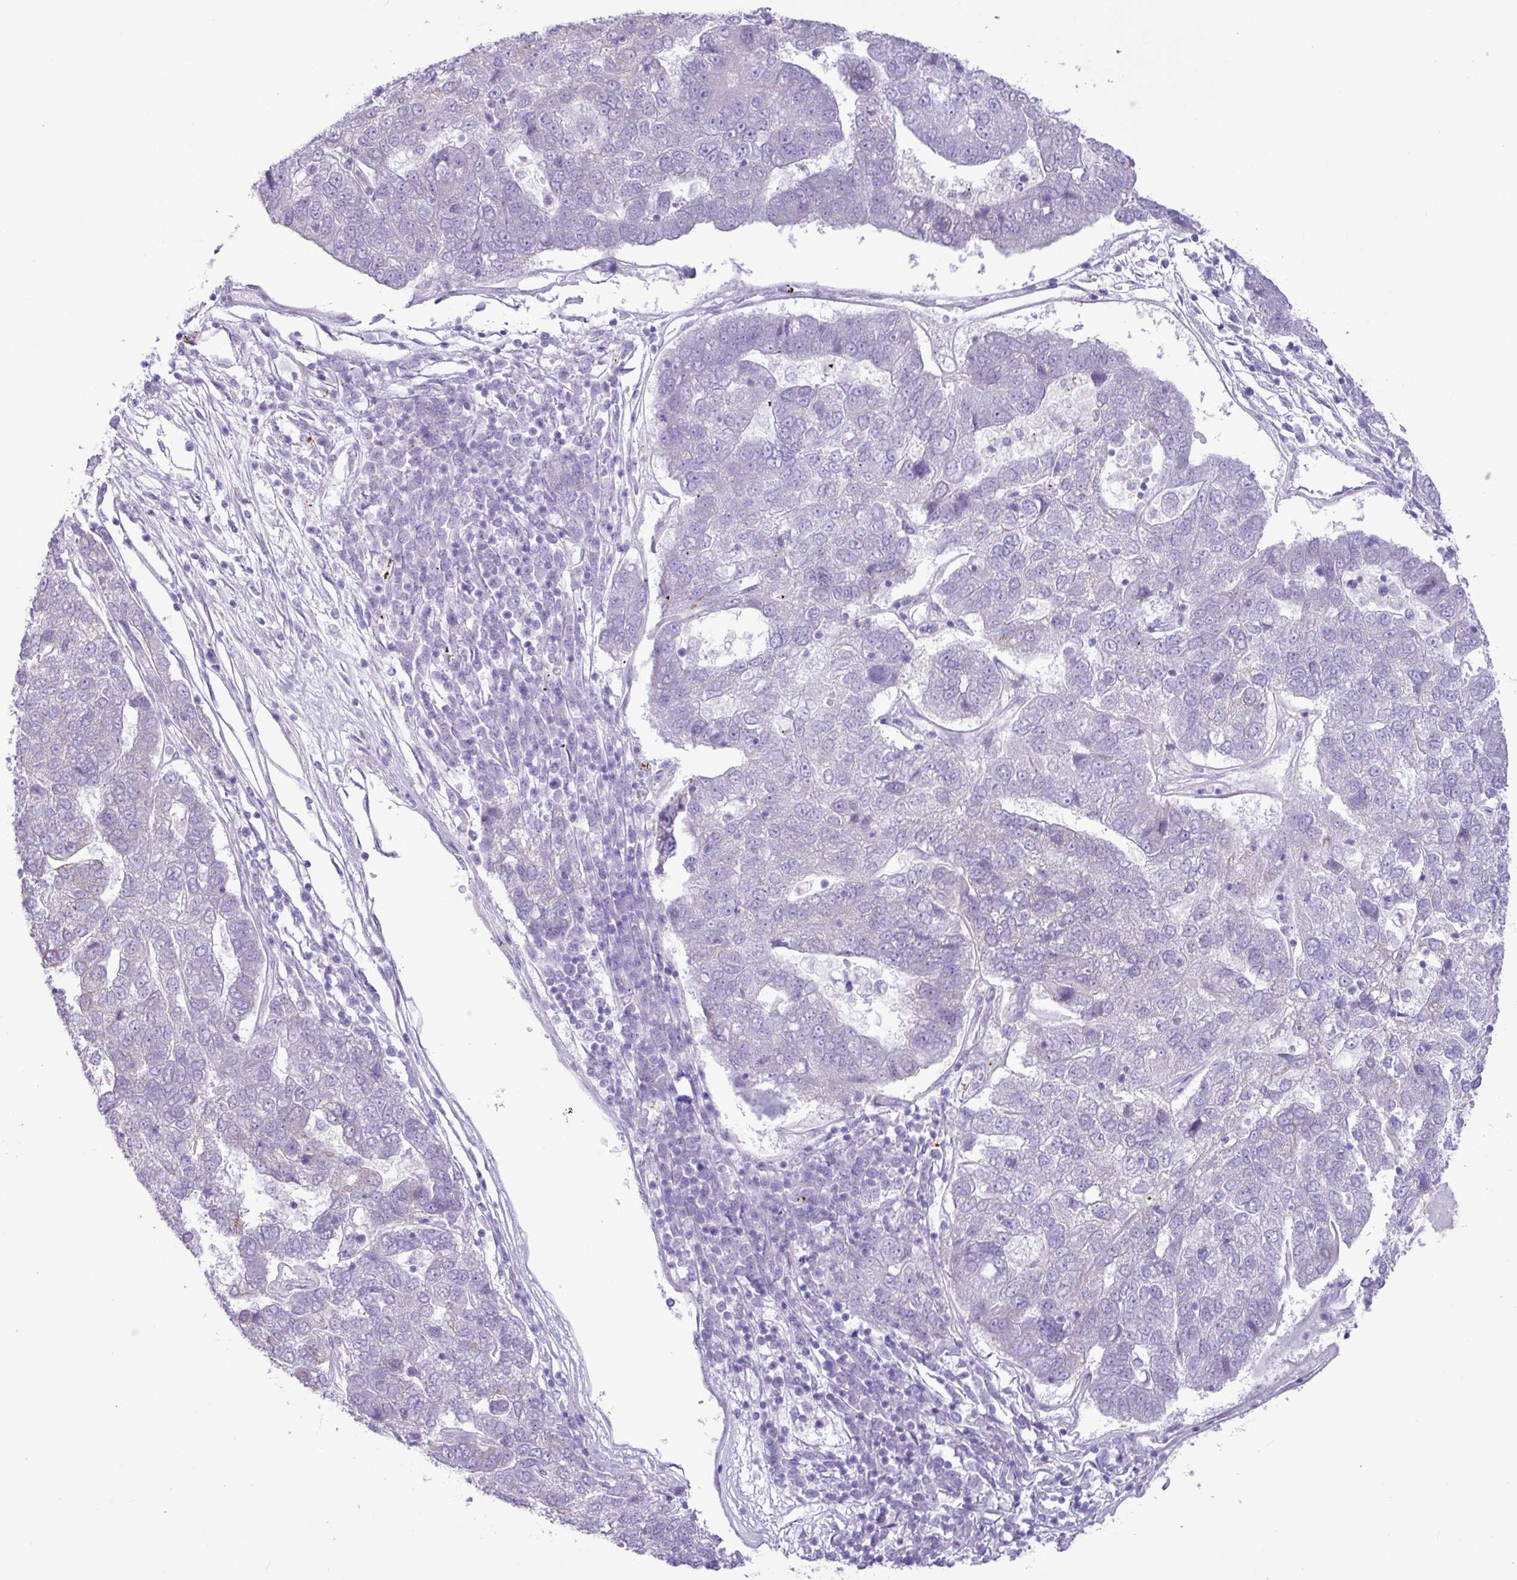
{"staining": {"intensity": "negative", "quantity": "none", "location": "none"}, "tissue": "pancreatic cancer", "cell_type": "Tumor cells", "image_type": "cancer", "snomed": [{"axis": "morphology", "description": "Adenocarcinoma, NOS"}, {"axis": "topography", "description": "Pancreas"}], "caption": "High magnification brightfield microscopy of pancreatic adenocarcinoma stained with DAB (brown) and counterstained with hematoxylin (blue): tumor cells show no significant positivity. (Brightfield microscopy of DAB immunohistochemistry (IHC) at high magnification).", "gene": "SLC38A1", "patient": {"sex": "female", "age": 61}}